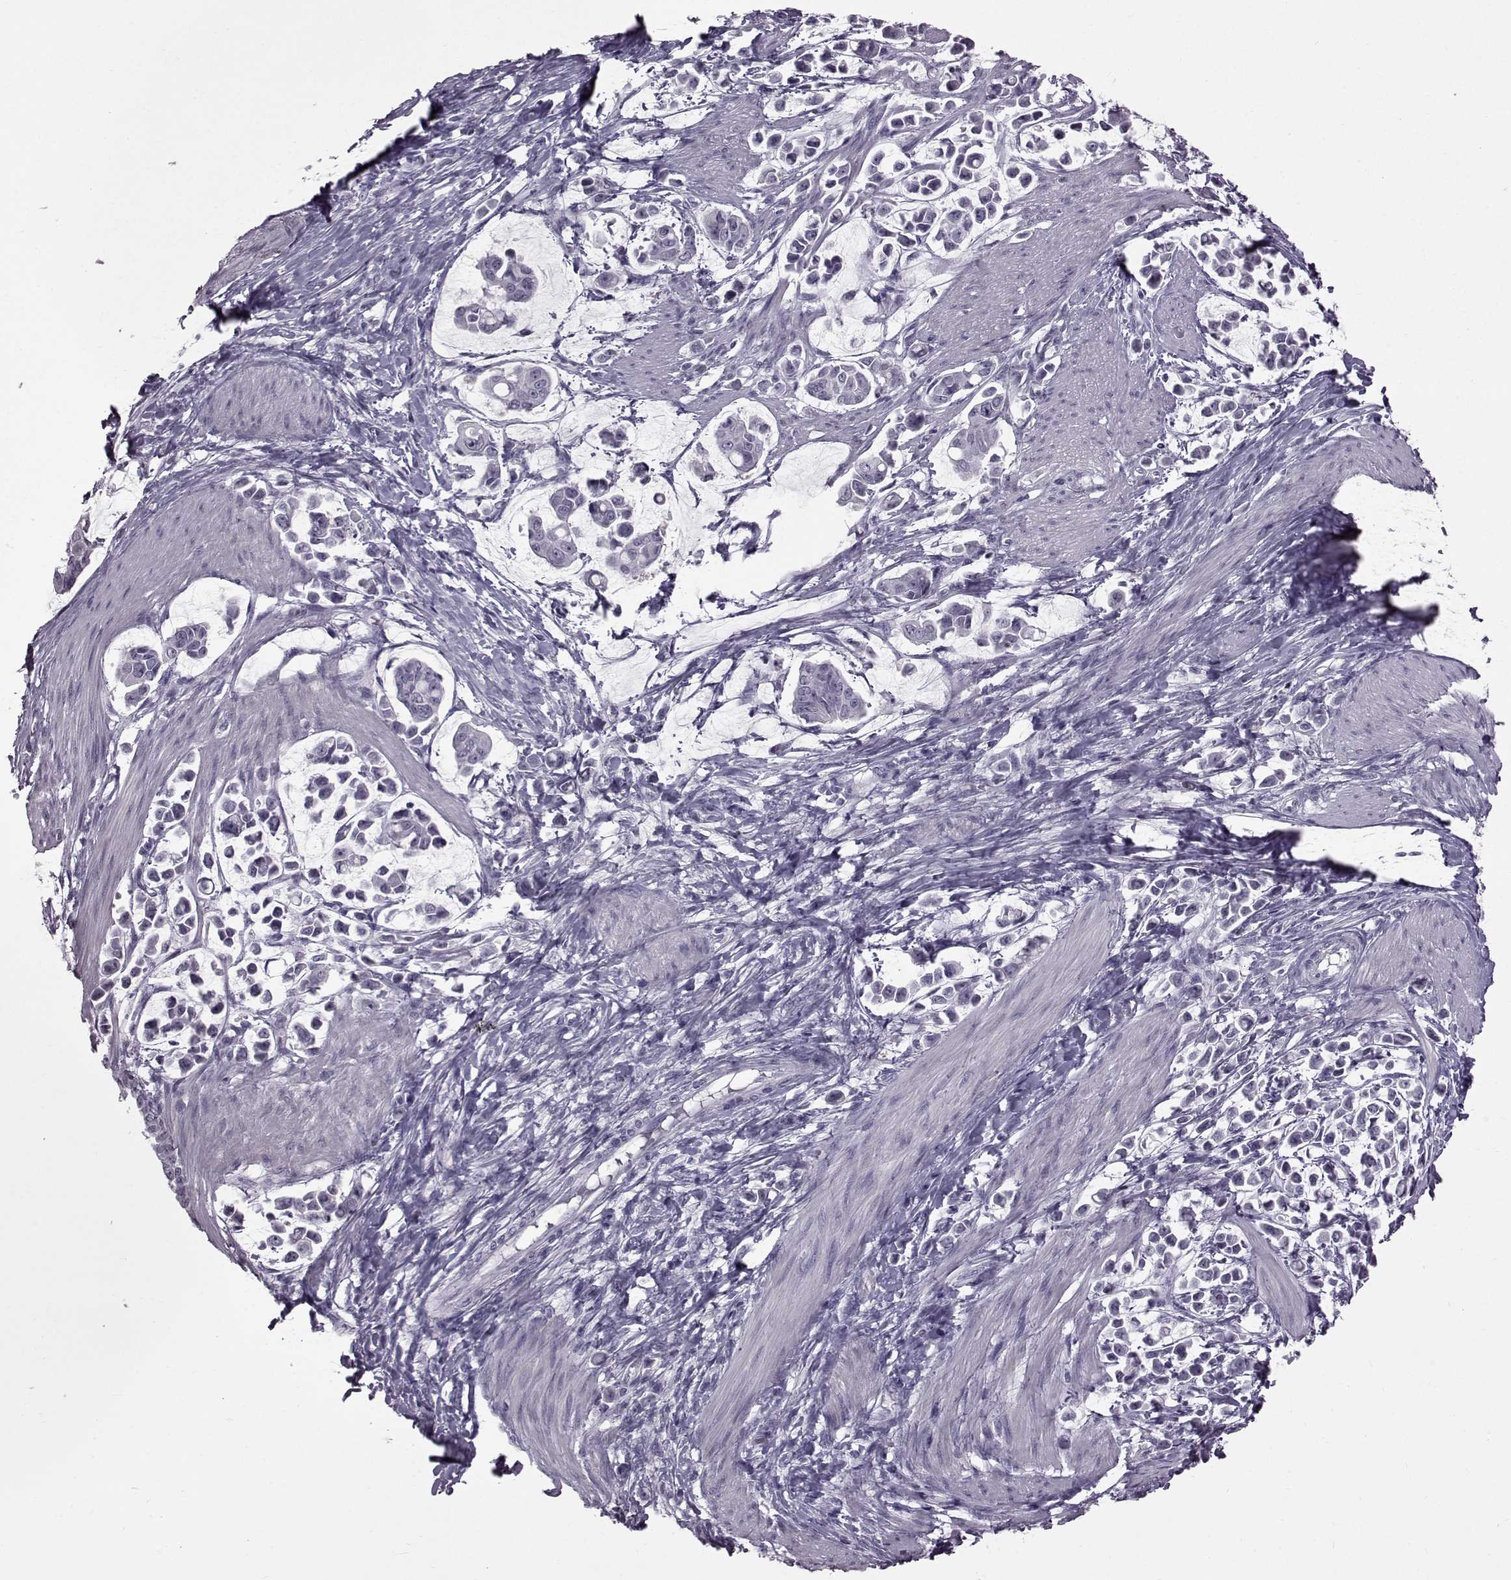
{"staining": {"intensity": "negative", "quantity": "none", "location": "none"}, "tissue": "stomach cancer", "cell_type": "Tumor cells", "image_type": "cancer", "snomed": [{"axis": "morphology", "description": "Adenocarcinoma, NOS"}, {"axis": "topography", "description": "Stomach"}], "caption": "Tumor cells show no significant protein staining in stomach cancer.", "gene": "SLC28A2", "patient": {"sex": "male", "age": 82}}